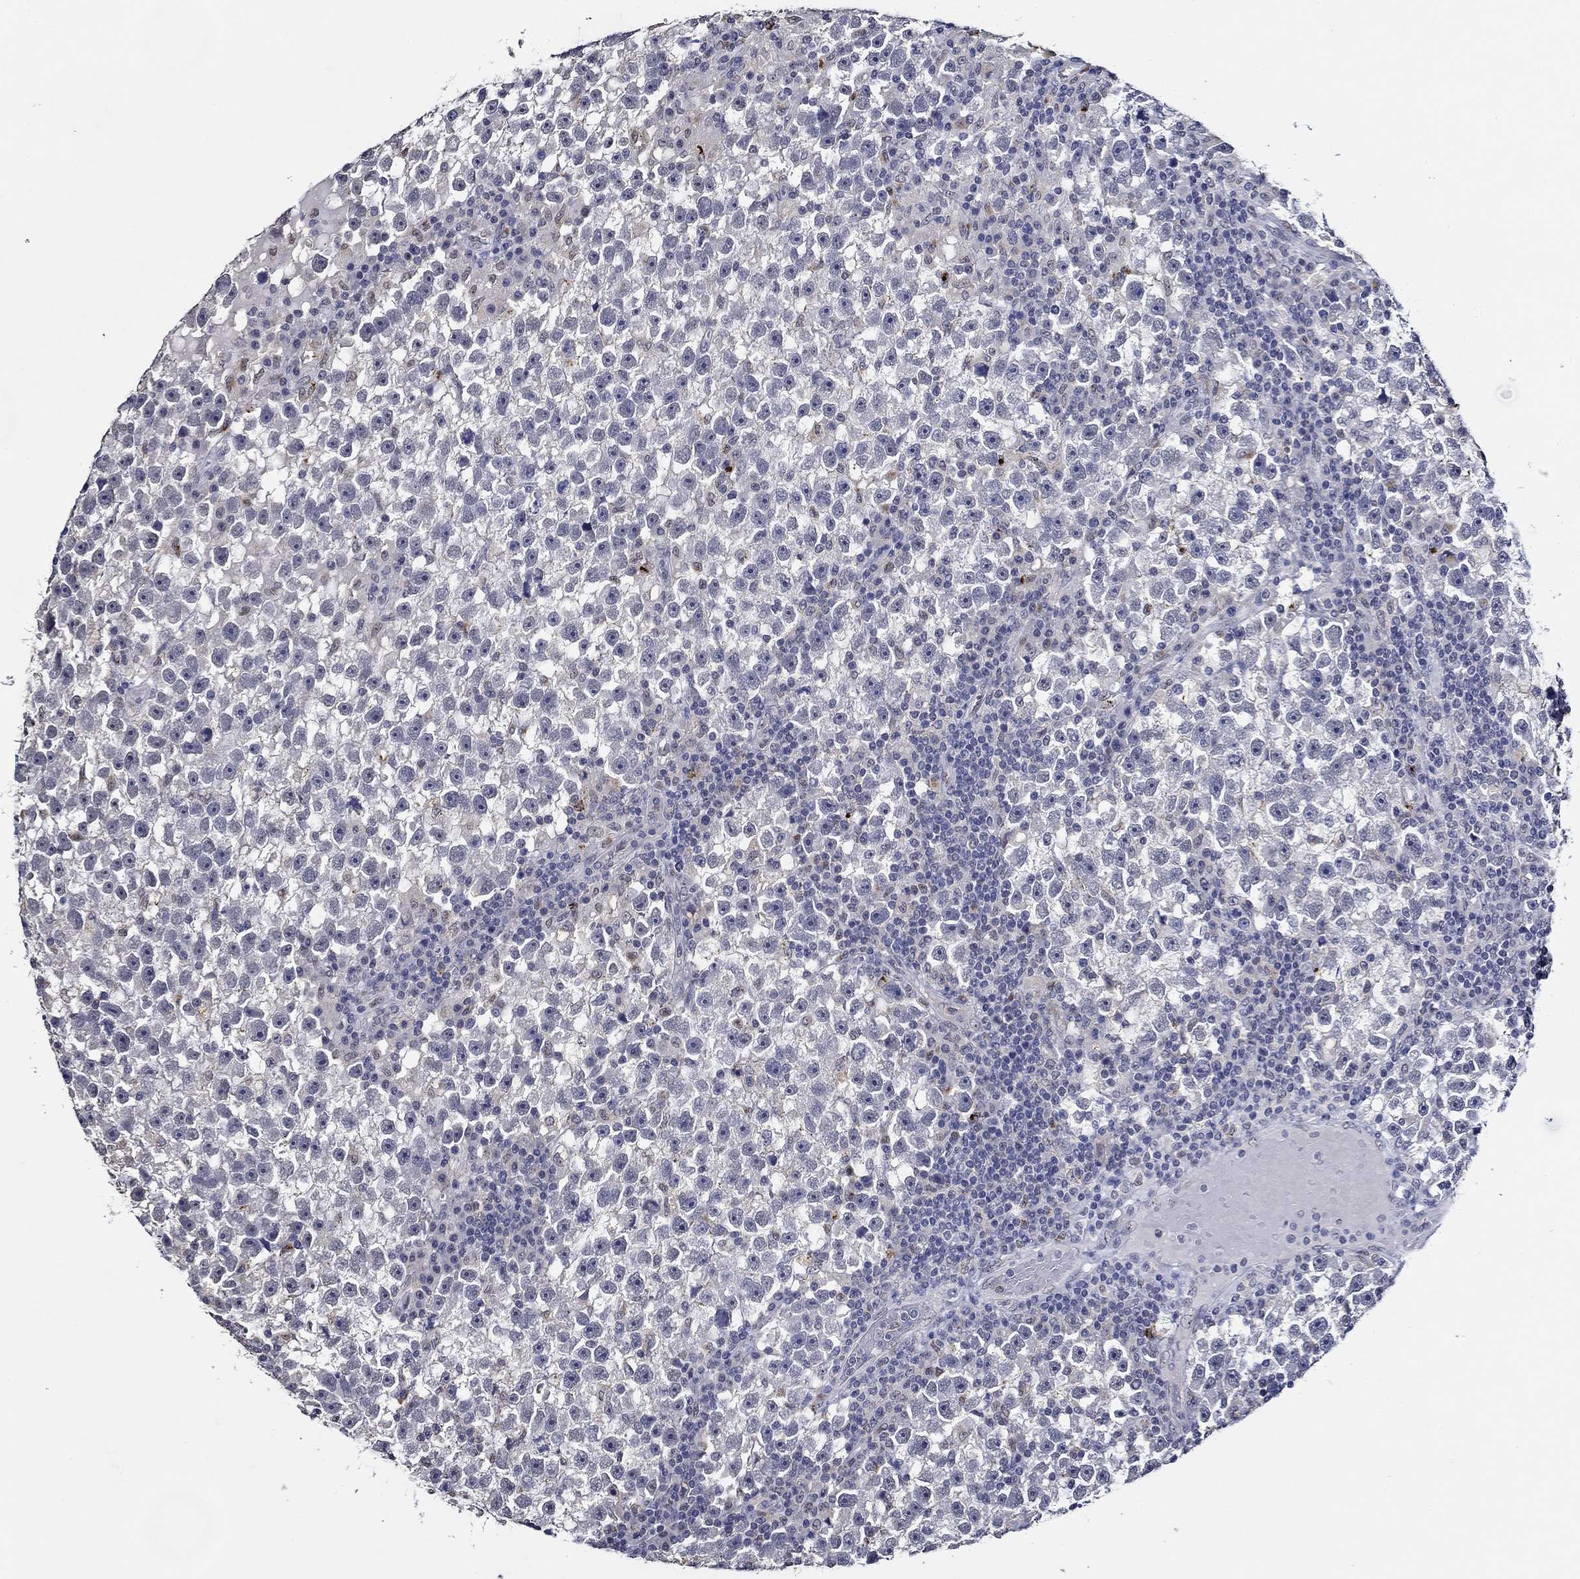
{"staining": {"intensity": "negative", "quantity": "none", "location": "none"}, "tissue": "testis cancer", "cell_type": "Tumor cells", "image_type": "cancer", "snomed": [{"axis": "morphology", "description": "Seminoma, NOS"}, {"axis": "topography", "description": "Testis"}], "caption": "High power microscopy histopathology image of an immunohistochemistry (IHC) micrograph of testis seminoma, revealing no significant expression in tumor cells.", "gene": "GATA2", "patient": {"sex": "male", "age": 47}}